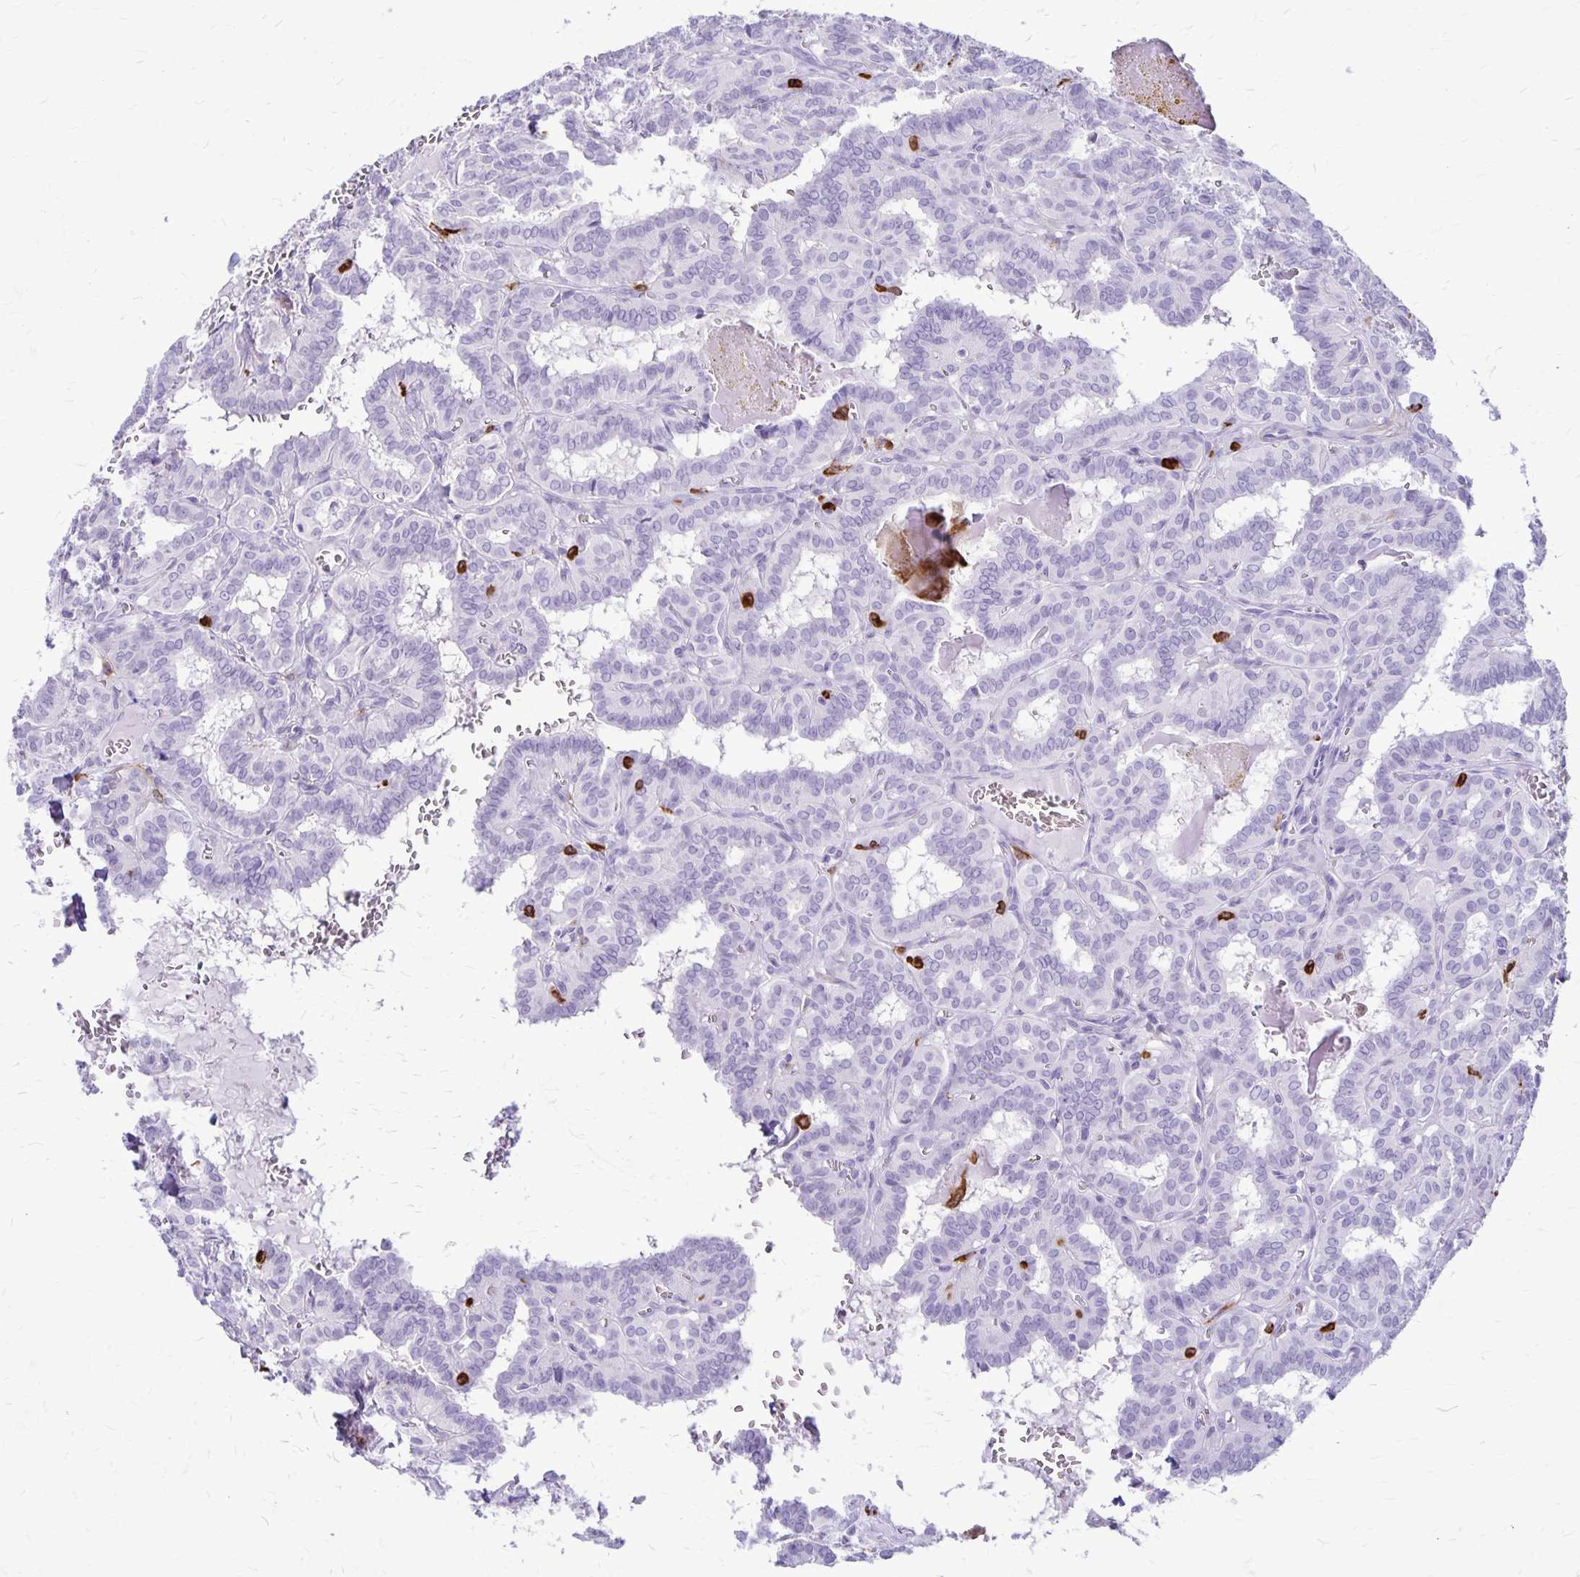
{"staining": {"intensity": "negative", "quantity": "none", "location": "none"}, "tissue": "thyroid cancer", "cell_type": "Tumor cells", "image_type": "cancer", "snomed": [{"axis": "morphology", "description": "Papillary adenocarcinoma, NOS"}, {"axis": "topography", "description": "Thyroid gland"}], "caption": "DAB (3,3'-diaminobenzidine) immunohistochemical staining of thyroid cancer (papillary adenocarcinoma) reveals no significant staining in tumor cells.", "gene": "RTN1", "patient": {"sex": "female", "age": 21}}